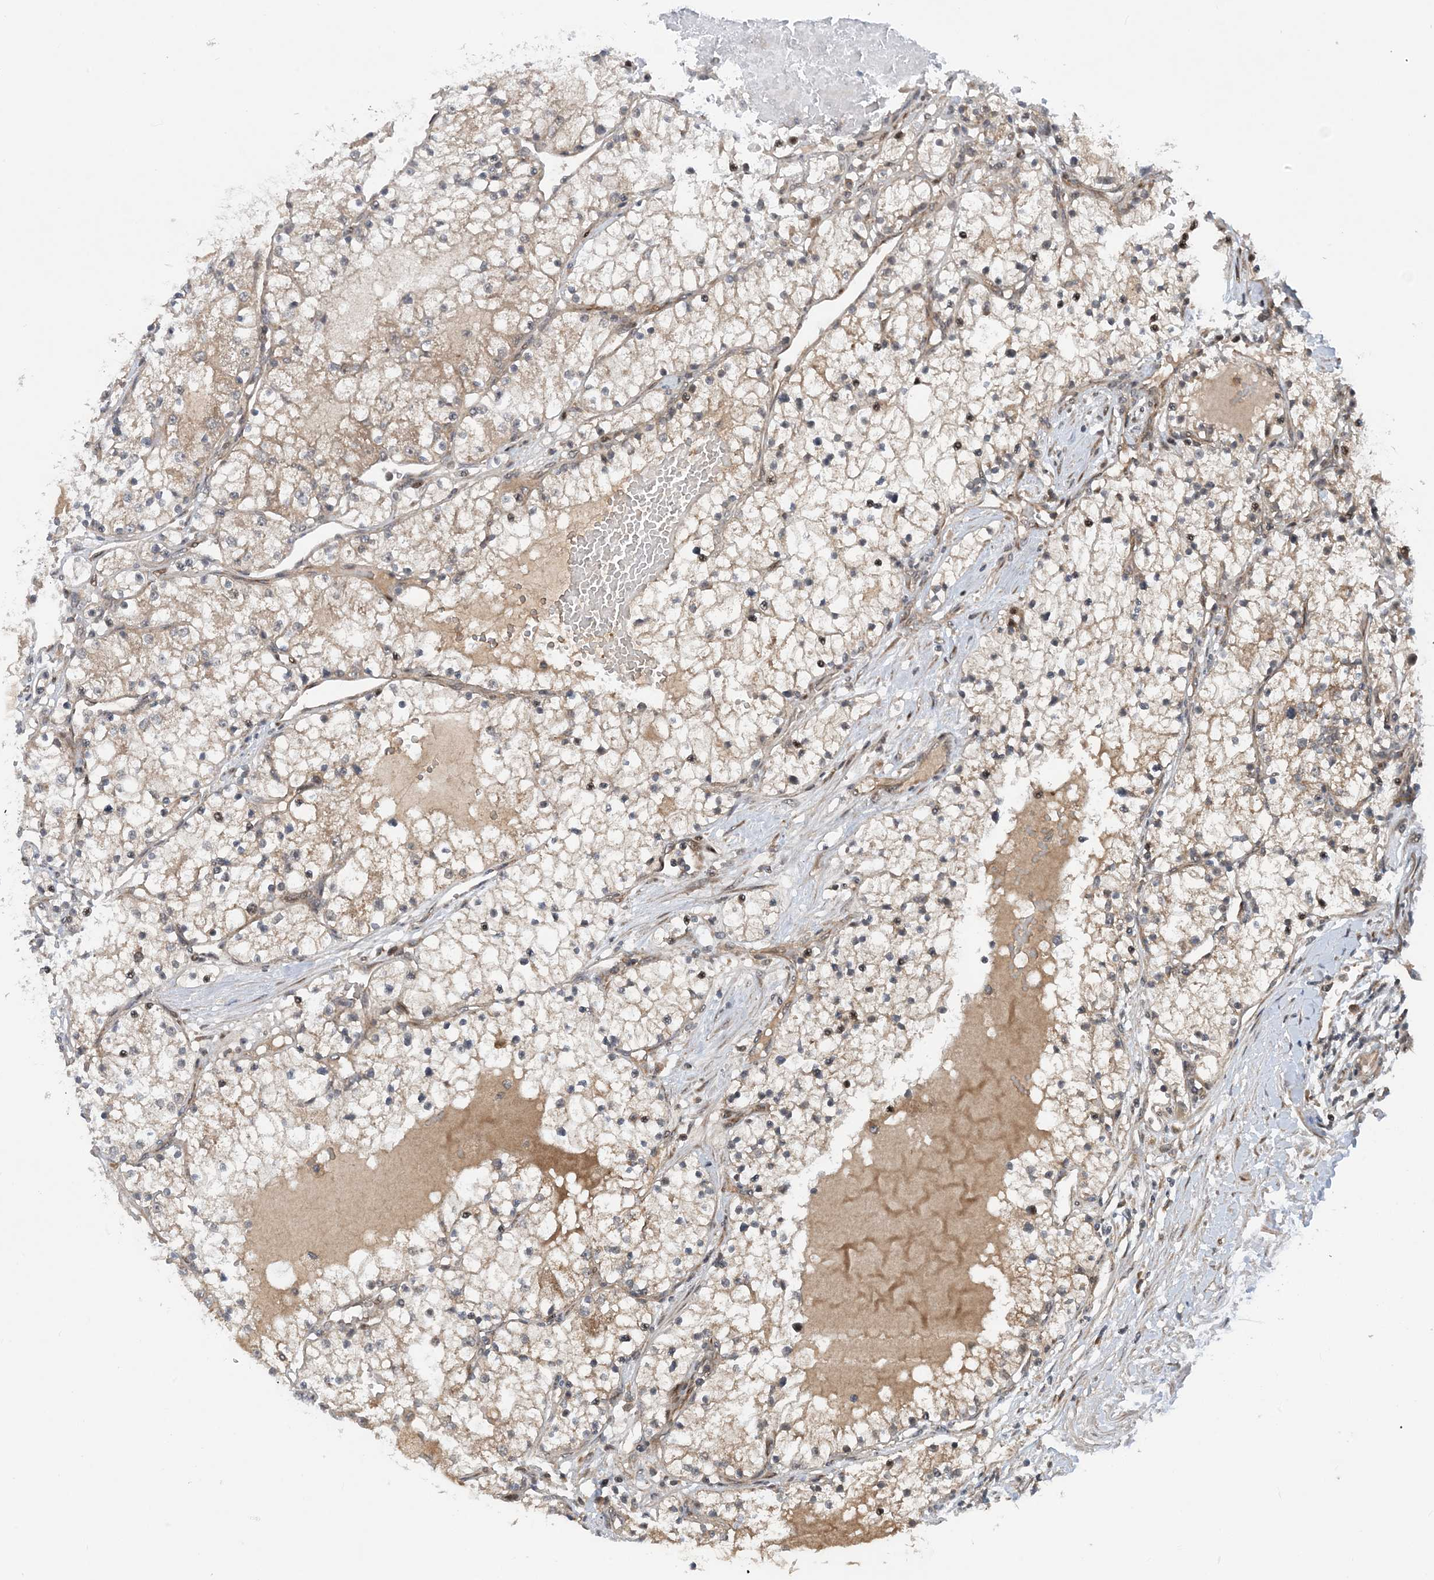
{"staining": {"intensity": "weak", "quantity": "25%-75%", "location": "cytoplasmic/membranous,nuclear"}, "tissue": "renal cancer", "cell_type": "Tumor cells", "image_type": "cancer", "snomed": [{"axis": "morphology", "description": "Normal tissue, NOS"}, {"axis": "morphology", "description": "Adenocarcinoma, NOS"}, {"axis": "topography", "description": "Kidney"}], "caption": "Protein analysis of adenocarcinoma (renal) tissue demonstrates weak cytoplasmic/membranous and nuclear positivity in approximately 25%-75% of tumor cells.", "gene": "HEMK1", "patient": {"sex": "male", "age": 68}}